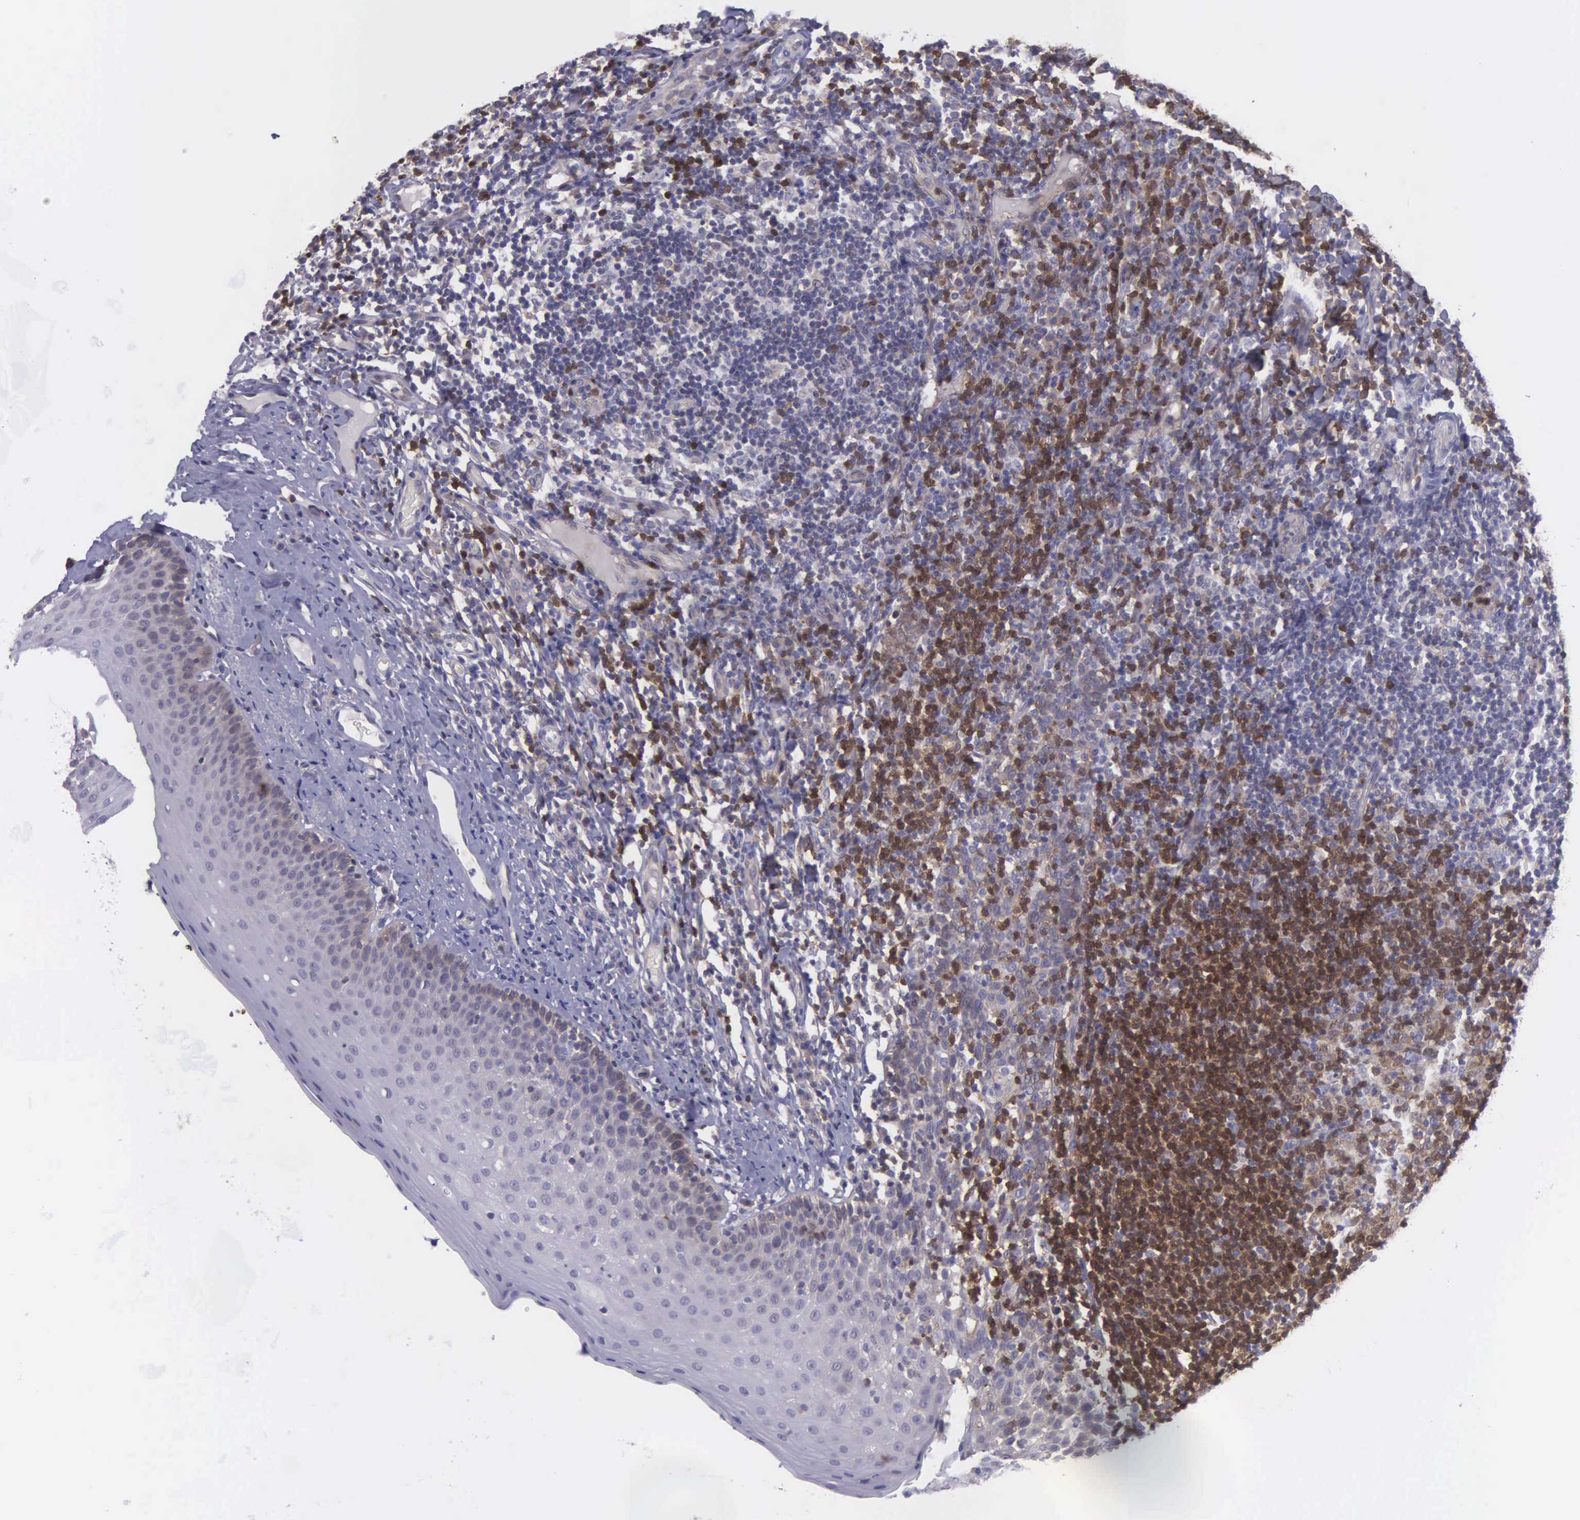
{"staining": {"intensity": "negative", "quantity": "none", "location": "none"}, "tissue": "tonsil", "cell_type": "Germinal center cells", "image_type": "normal", "snomed": [{"axis": "morphology", "description": "Normal tissue, NOS"}, {"axis": "topography", "description": "Tonsil"}], "caption": "Immunohistochemistry (IHC) image of unremarkable tonsil stained for a protein (brown), which displays no staining in germinal center cells.", "gene": "MICAL3", "patient": {"sex": "male", "age": 6}}